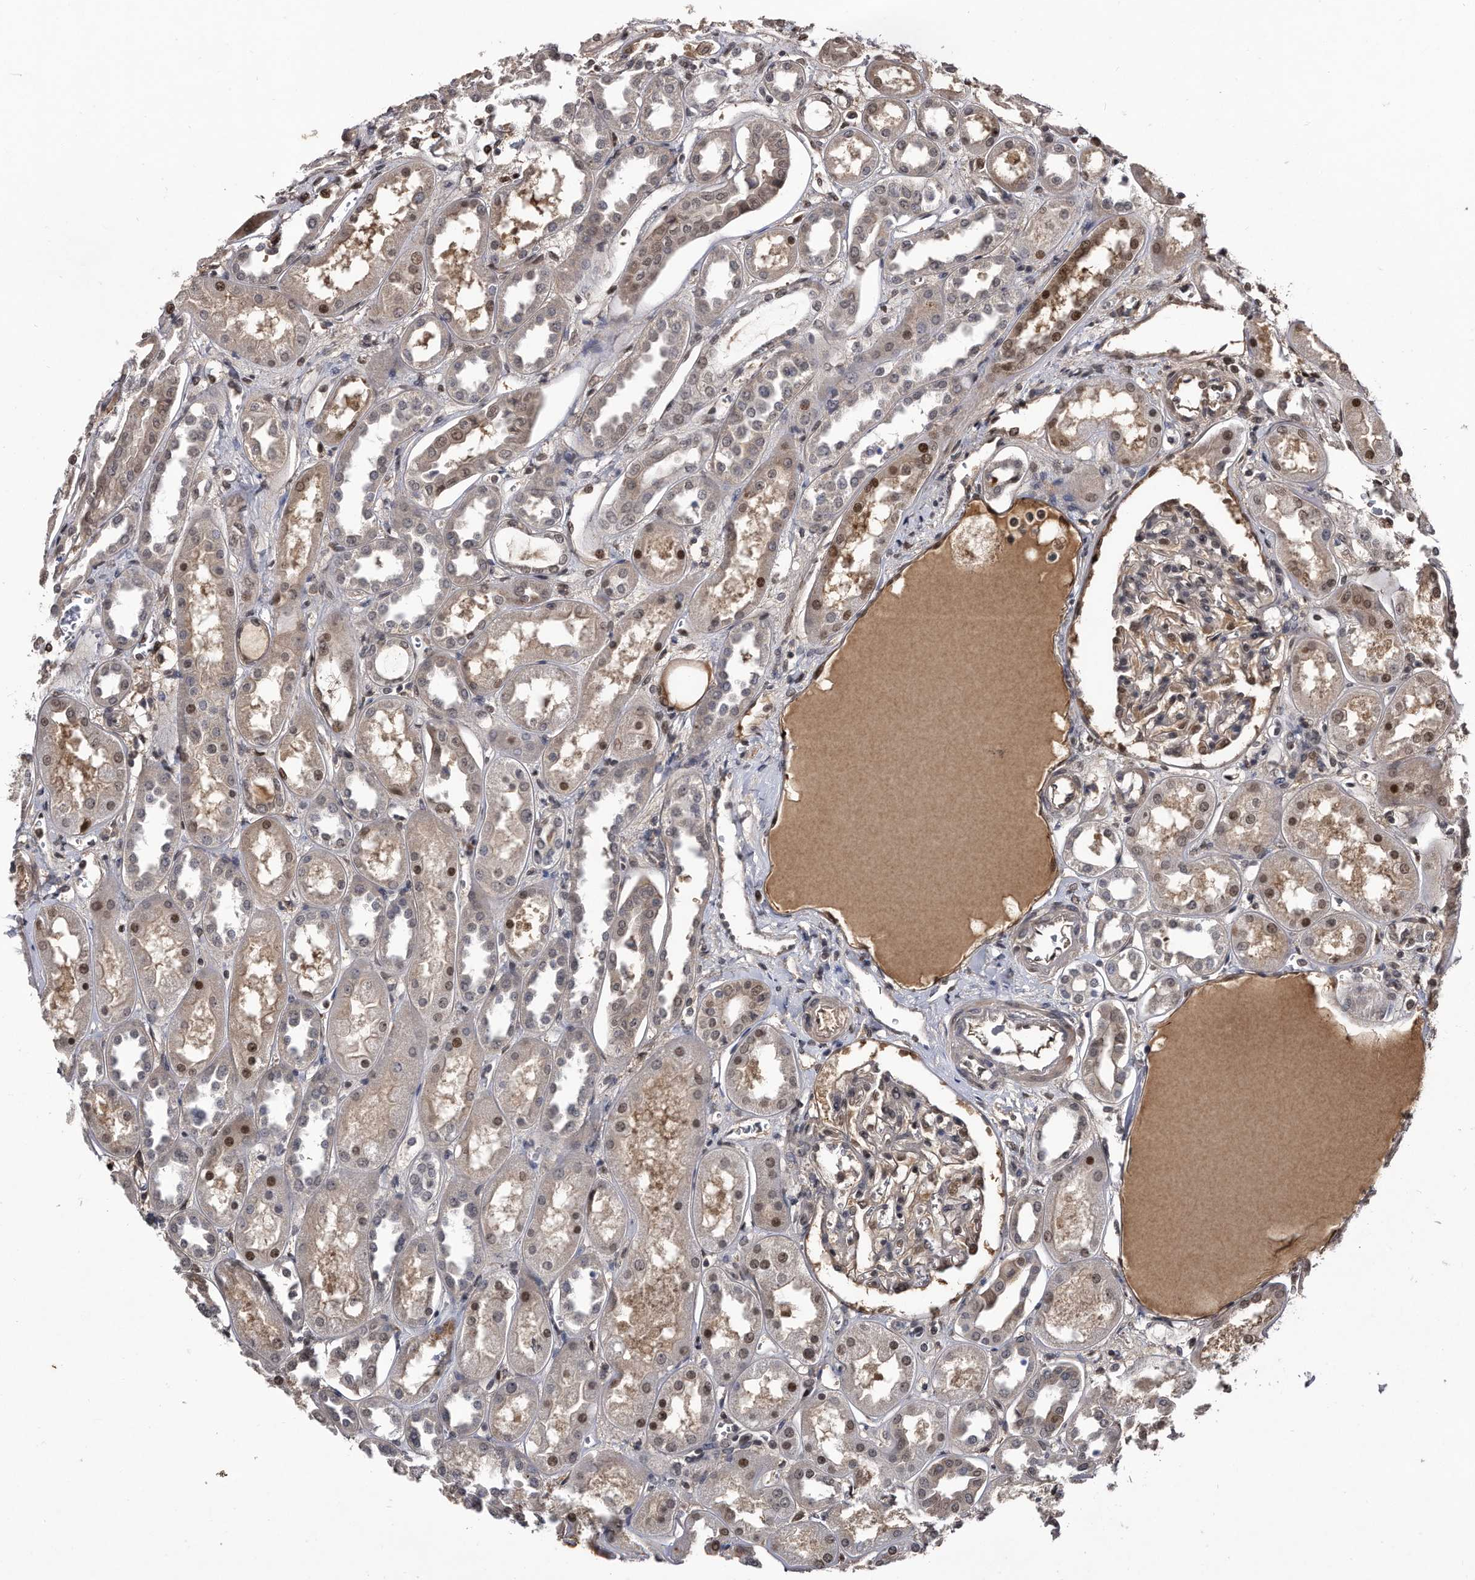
{"staining": {"intensity": "moderate", "quantity": ">75%", "location": "cytoplasmic/membranous,nuclear"}, "tissue": "kidney", "cell_type": "Cells in glomeruli", "image_type": "normal", "snomed": [{"axis": "morphology", "description": "Normal tissue, NOS"}, {"axis": "topography", "description": "Kidney"}], "caption": "Cells in glomeruli reveal medium levels of moderate cytoplasmic/membranous,nuclear expression in approximately >75% of cells in unremarkable kidney.", "gene": "RAD23B", "patient": {"sex": "male", "age": 70}}